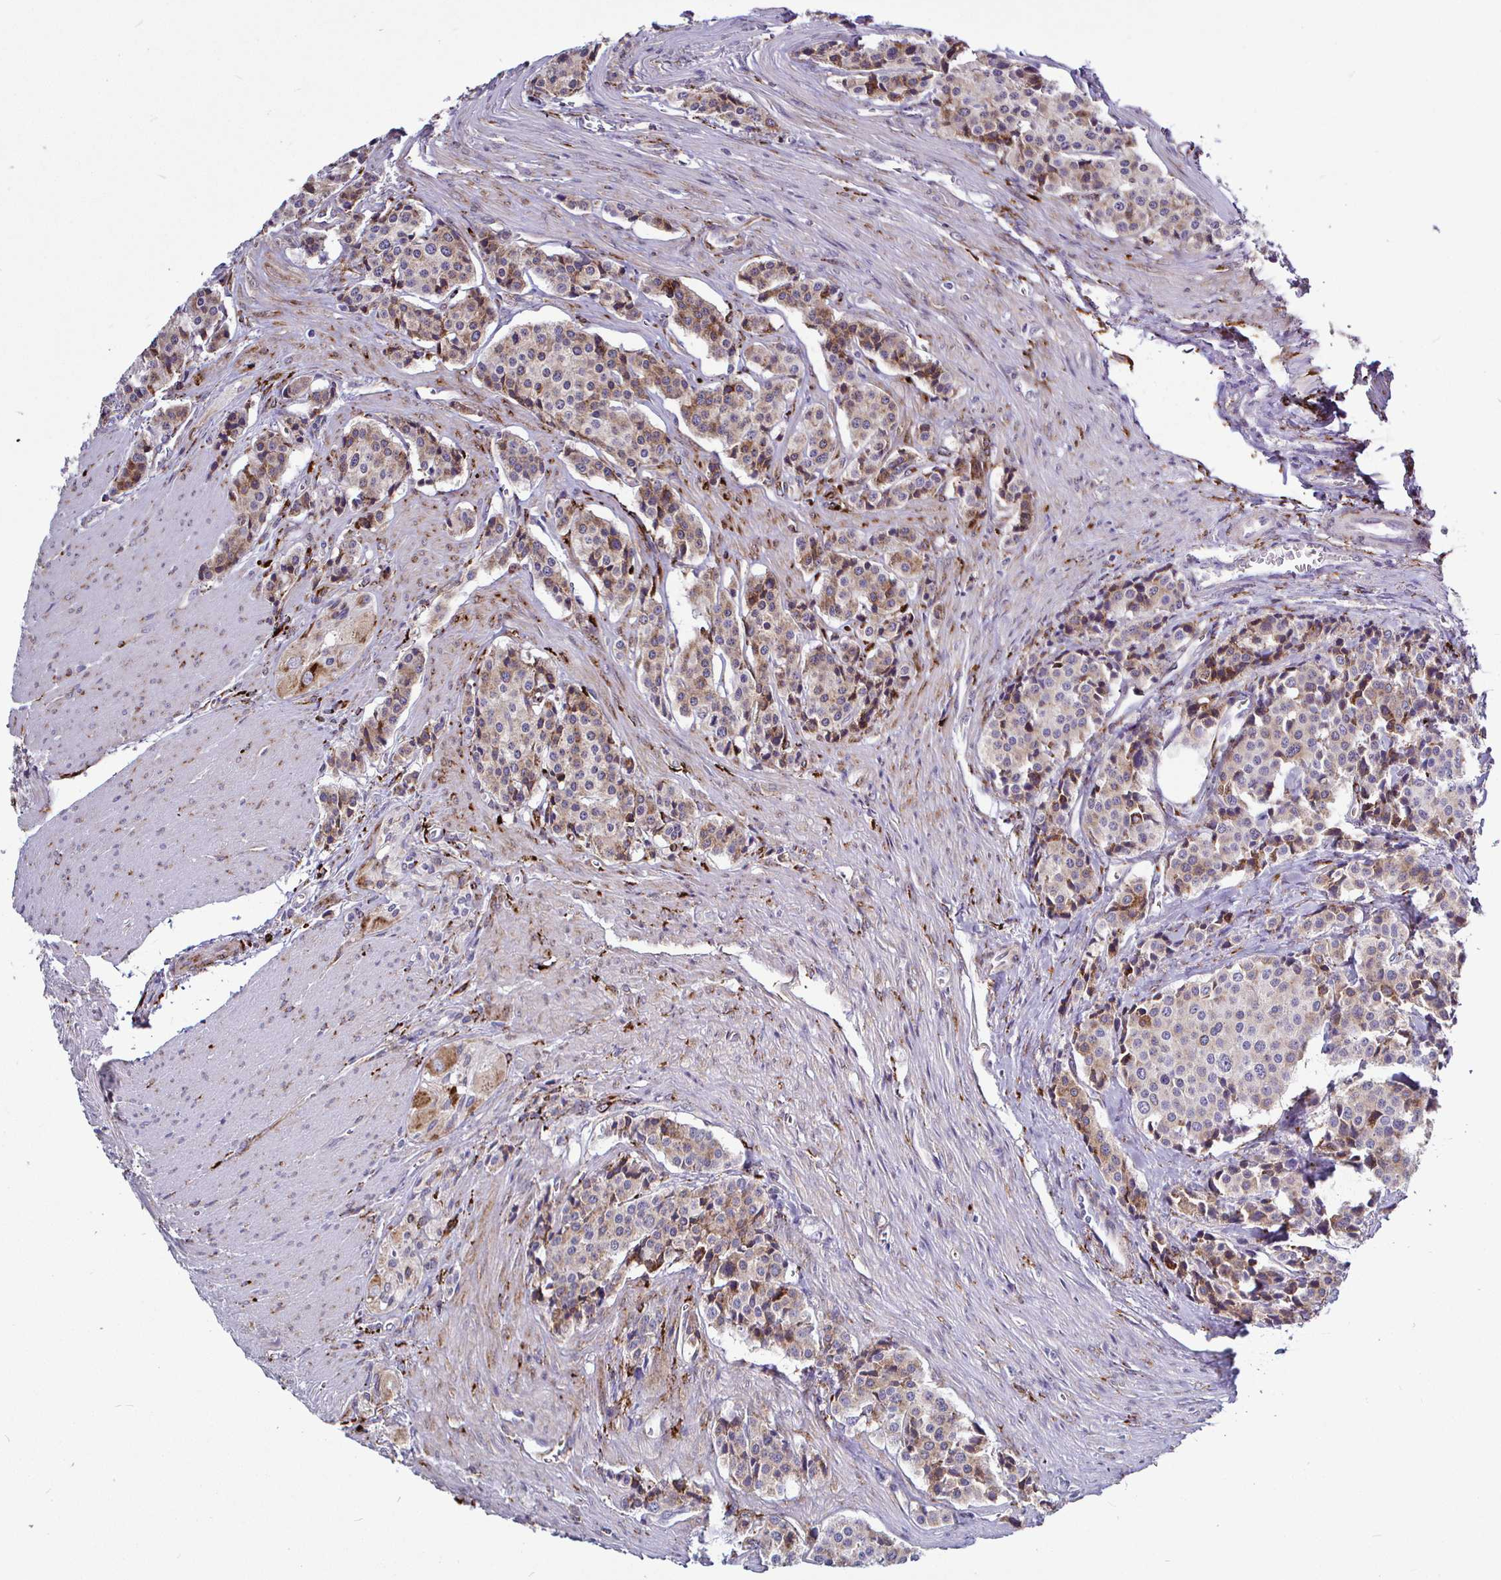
{"staining": {"intensity": "moderate", "quantity": "25%-75%", "location": "cytoplasmic/membranous"}, "tissue": "carcinoid", "cell_type": "Tumor cells", "image_type": "cancer", "snomed": [{"axis": "morphology", "description": "Carcinoid, malignant, NOS"}, {"axis": "topography", "description": "Small intestine"}], "caption": "Protein staining of carcinoid tissue displays moderate cytoplasmic/membranous expression in approximately 25%-75% of tumor cells.", "gene": "P4HA2", "patient": {"sex": "male", "age": 73}}